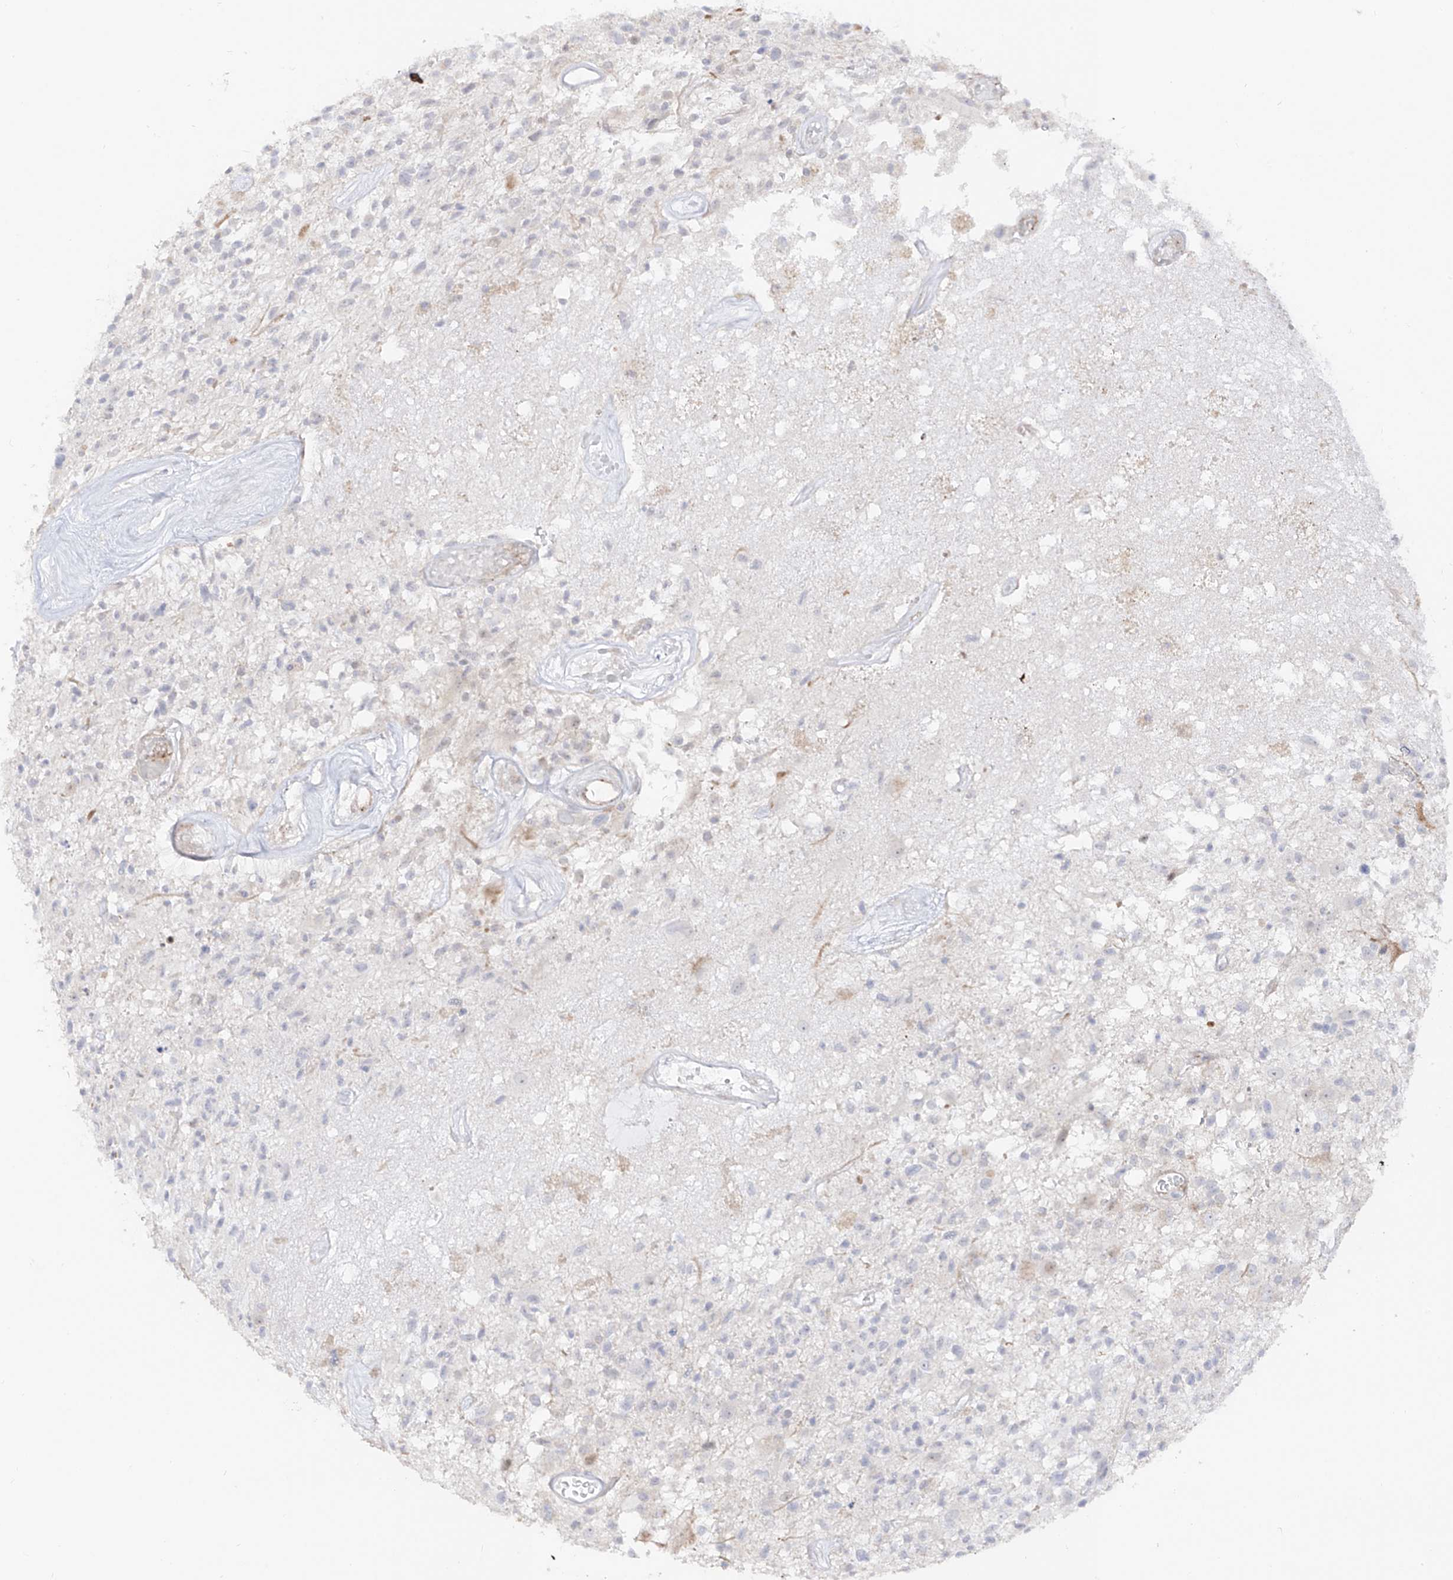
{"staining": {"intensity": "negative", "quantity": "none", "location": "none"}, "tissue": "glioma", "cell_type": "Tumor cells", "image_type": "cancer", "snomed": [{"axis": "morphology", "description": "Glioma, malignant, High grade"}, {"axis": "morphology", "description": "Glioblastoma, NOS"}, {"axis": "topography", "description": "Brain"}], "caption": "The histopathology image shows no significant expression in tumor cells of glioblastoma.", "gene": "ZNF180", "patient": {"sex": "male", "age": 60}}